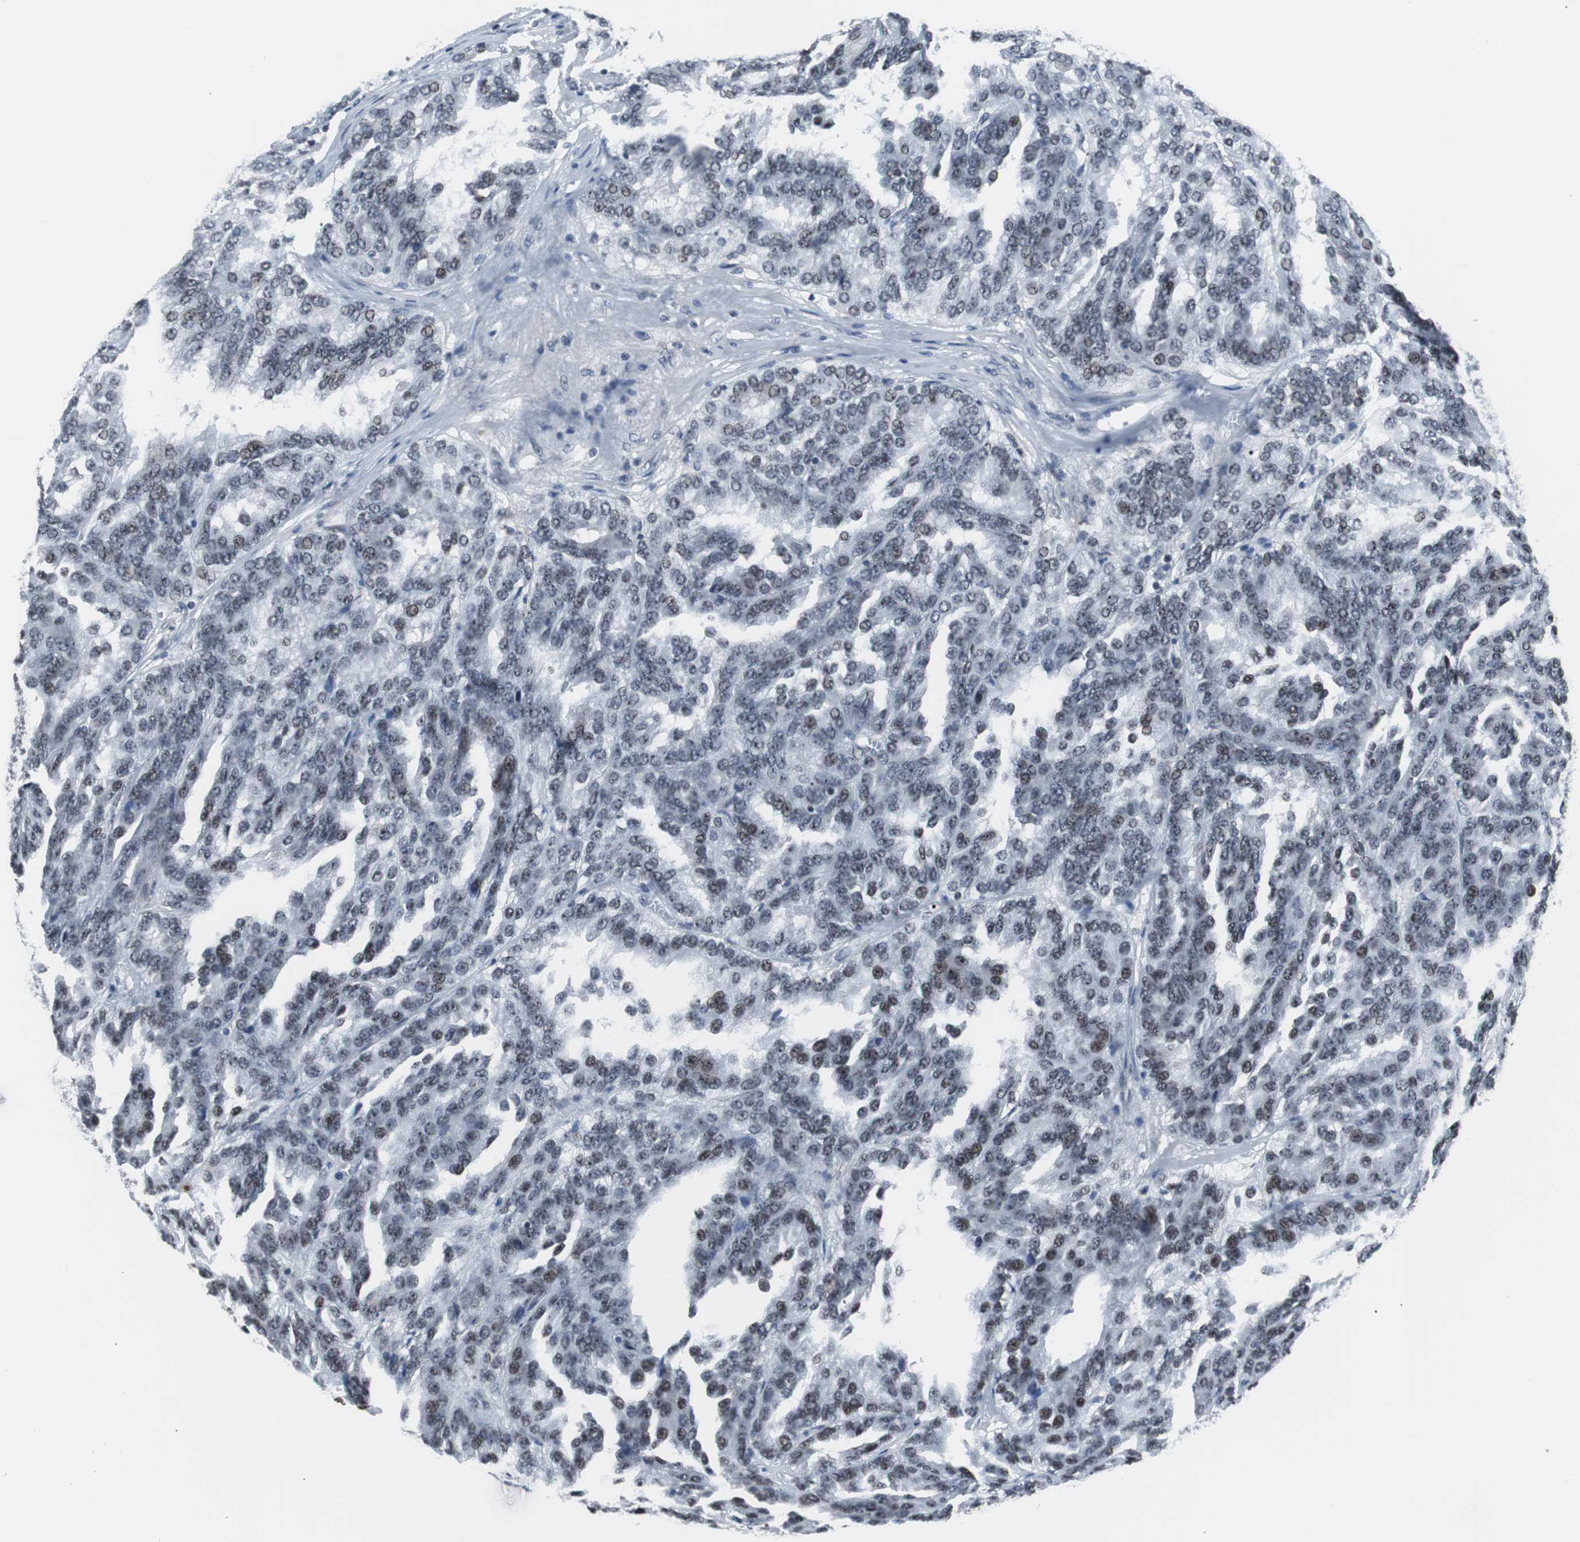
{"staining": {"intensity": "moderate", "quantity": "25%-75%", "location": "nuclear"}, "tissue": "renal cancer", "cell_type": "Tumor cells", "image_type": "cancer", "snomed": [{"axis": "morphology", "description": "Adenocarcinoma, NOS"}, {"axis": "topography", "description": "Kidney"}], "caption": "High-magnification brightfield microscopy of renal adenocarcinoma stained with DAB (brown) and counterstained with hematoxylin (blue). tumor cells exhibit moderate nuclear staining is present in approximately25%-75% of cells. (brown staining indicates protein expression, while blue staining denotes nuclei).", "gene": "DOK1", "patient": {"sex": "male", "age": 46}}